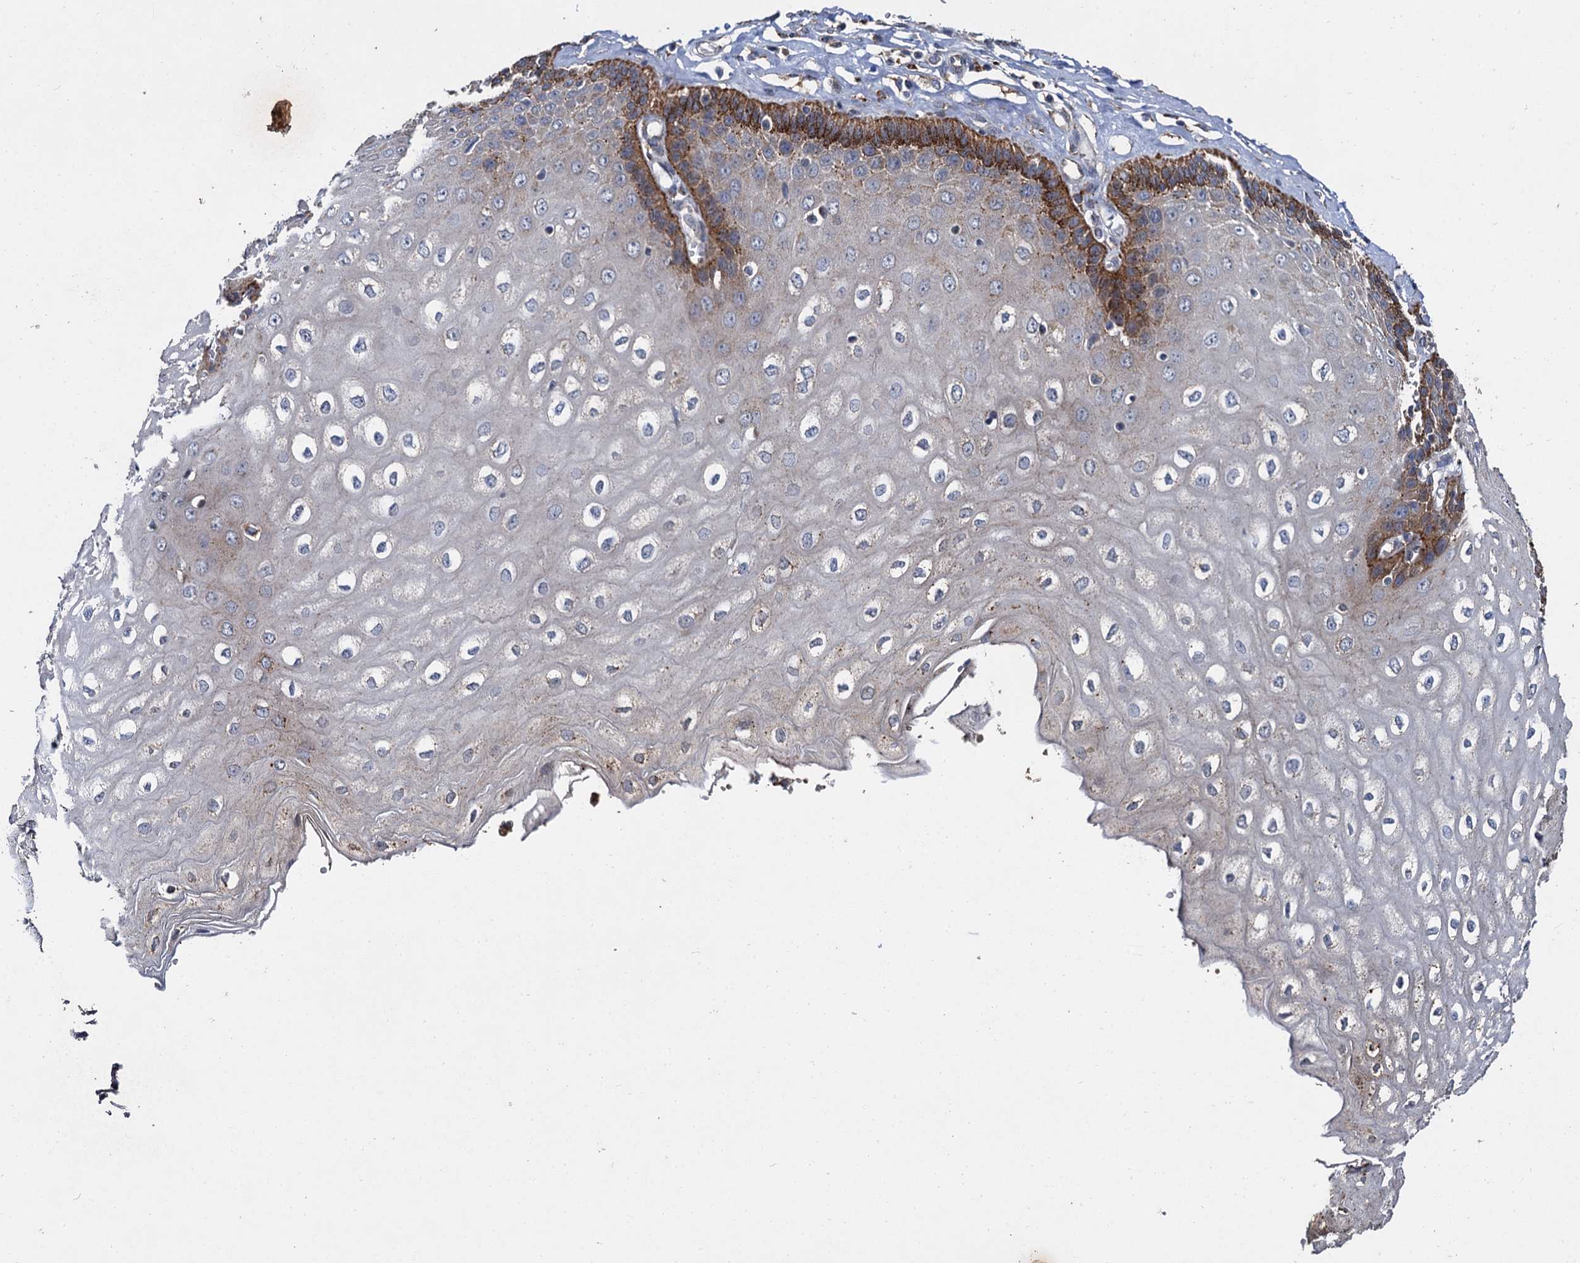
{"staining": {"intensity": "strong", "quantity": "25%-75%", "location": "cytoplasmic/membranous"}, "tissue": "esophagus", "cell_type": "Squamous epithelial cells", "image_type": "normal", "snomed": [{"axis": "morphology", "description": "Normal tissue, NOS"}, {"axis": "topography", "description": "Esophagus"}], "caption": "Unremarkable esophagus was stained to show a protein in brown. There is high levels of strong cytoplasmic/membranous positivity in approximately 25%-75% of squamous epithelial cells.", "gene": "GBA1", "patient": {"sex": "male", "age": 60}}